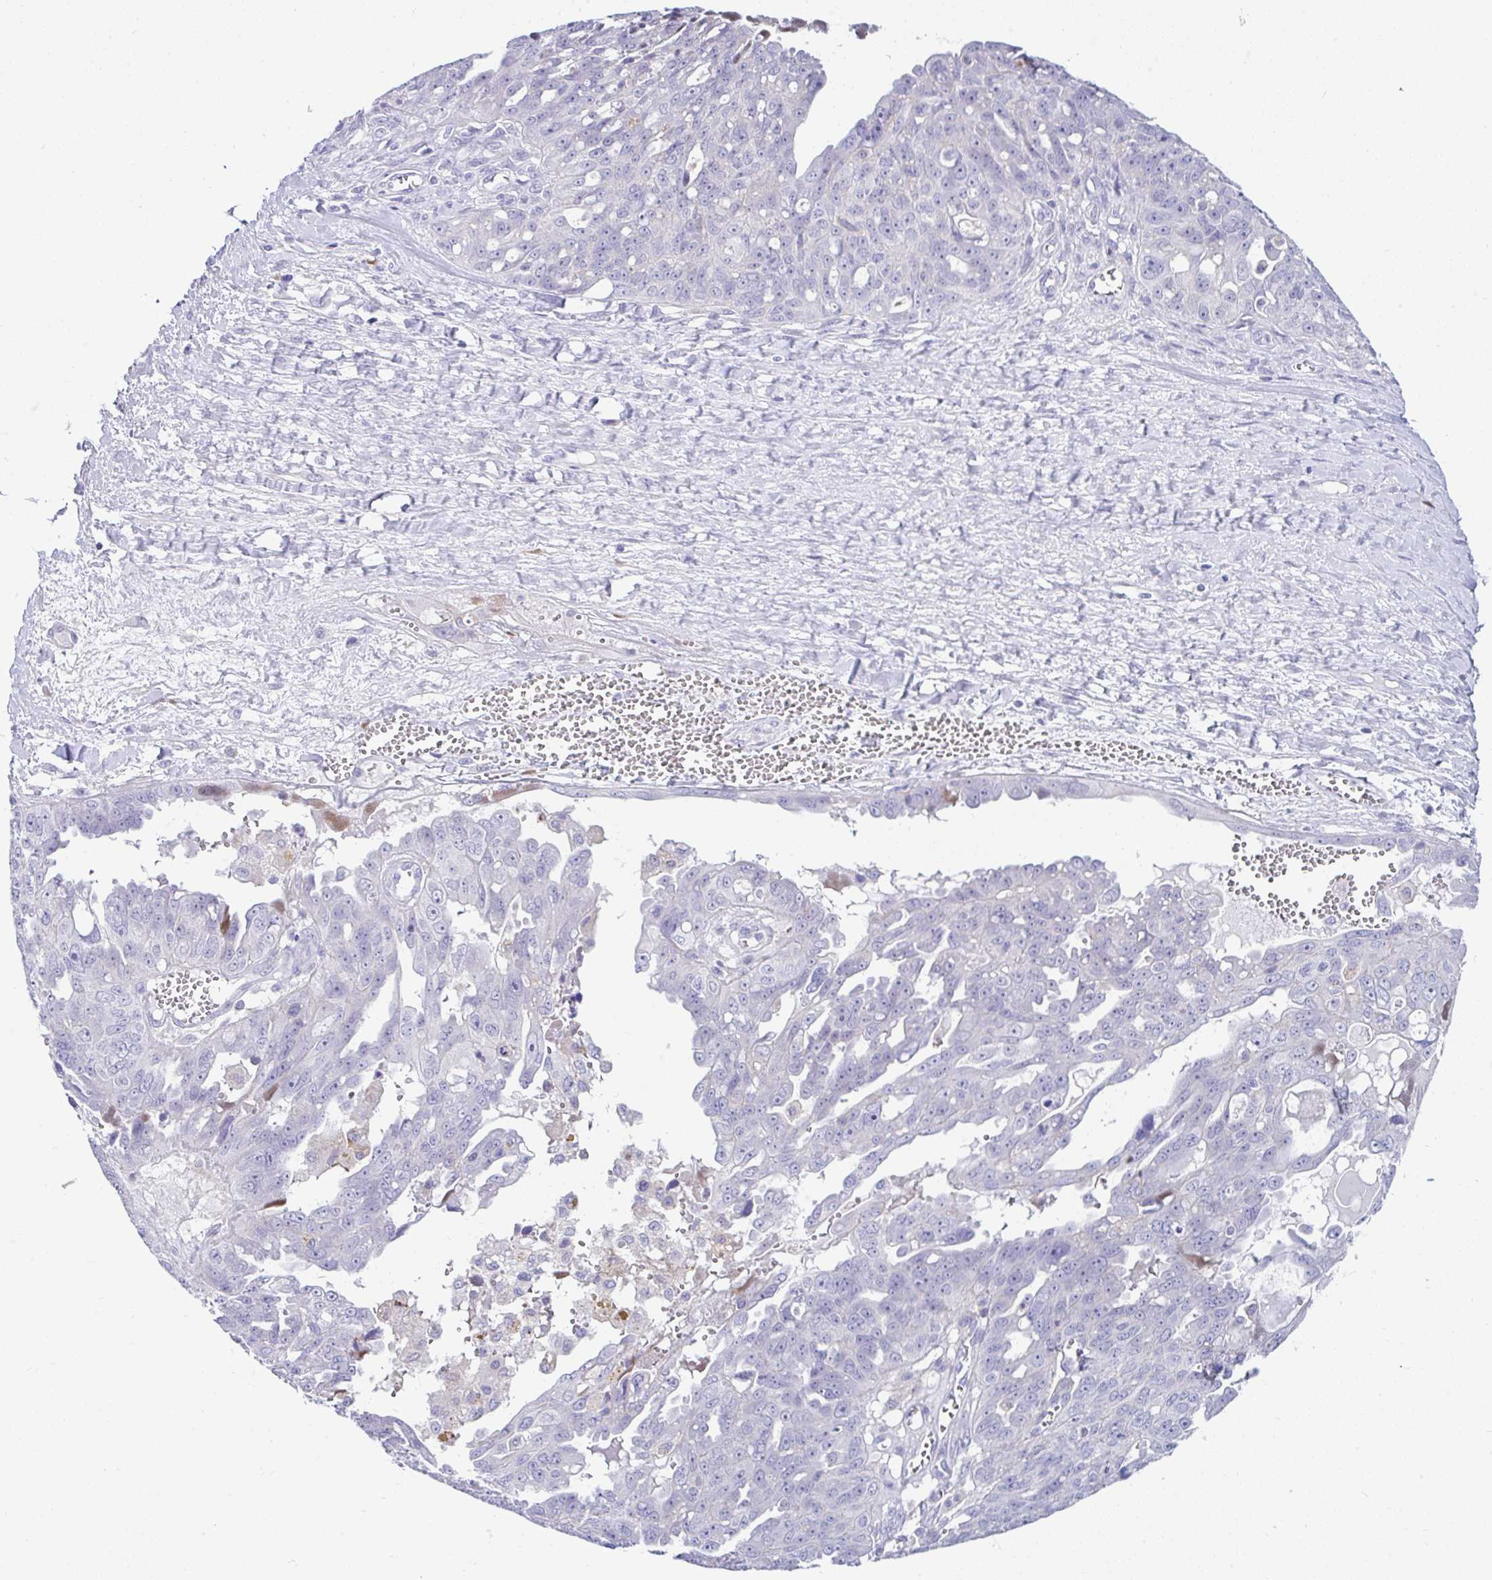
{"staining": {"intensity": "negative", "quantity": "none", "location": "none"}, "tissue": "ovarian cancer", "cell_type": "Tumor cells", "image_type": "cancer", "snomed": [{"axis": "morphology", "description": "Carcinoma, endometroid"}, {"axis": "topography", "description": "Ovary"}], "caption": "Tumor cells are negative for protein expression in human endometroid carcinoma (ovarian).", "gene": "ZNF33A", "patient": {"sex": "female", "age": 70}}